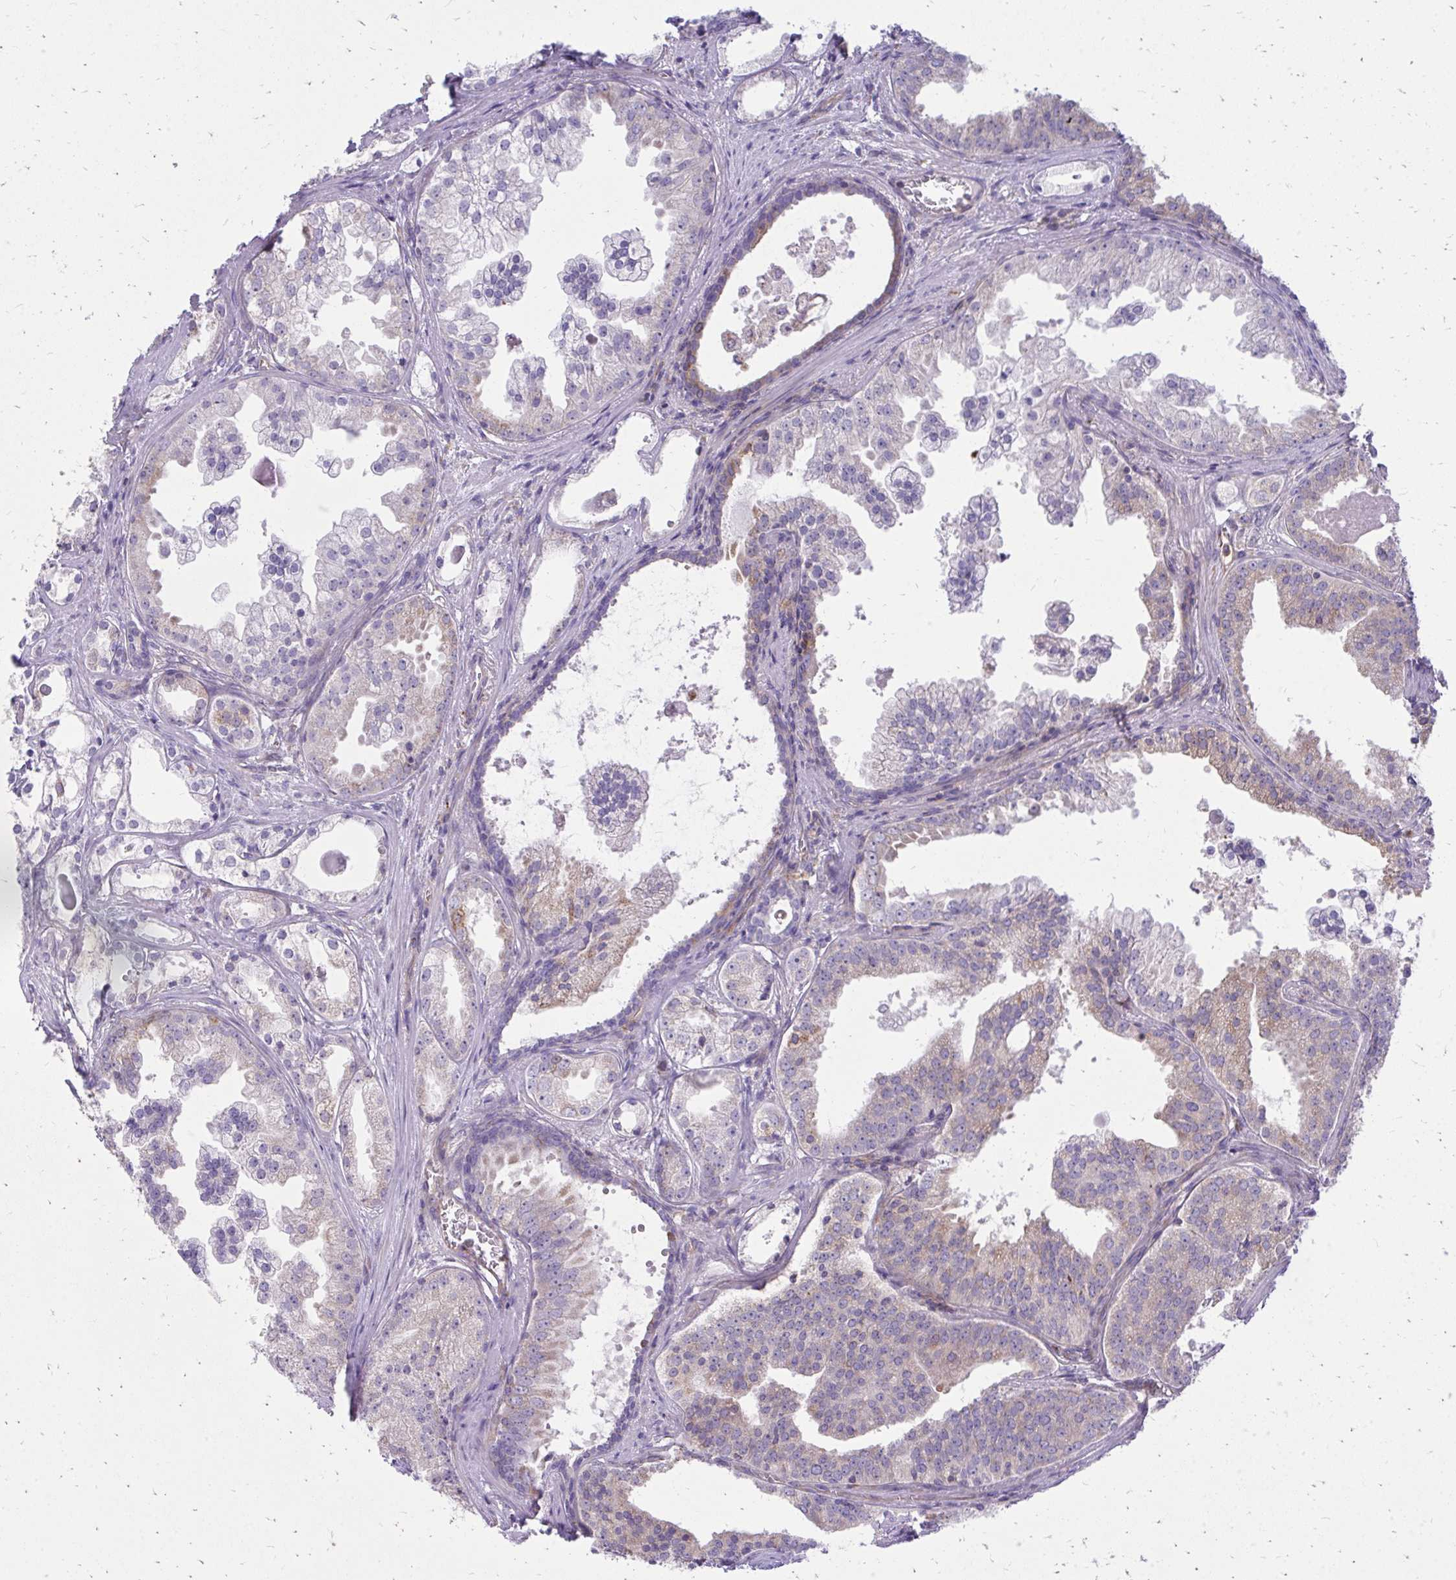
{"staining": {"intensity": "weak", "quantity": "<25%", "location": "cytoplasmic/membranous"}, "tissue": "prostate cancer", "cell_type": "Tumor cells", "image_type": "cancer", "snomed": [{"axis": "morphology", "description": "Adenocarcinoma, Low grade"}, {"axis": "topography", "description": "Prostate"}], "caption": "Low-grade adenocarcinoma (prostate) stained for a protein using immunohistochemistry demonstrates no expression tumor cells.", "gene": "ASAP1", "patient": {"sex": "male", "age": 65}}